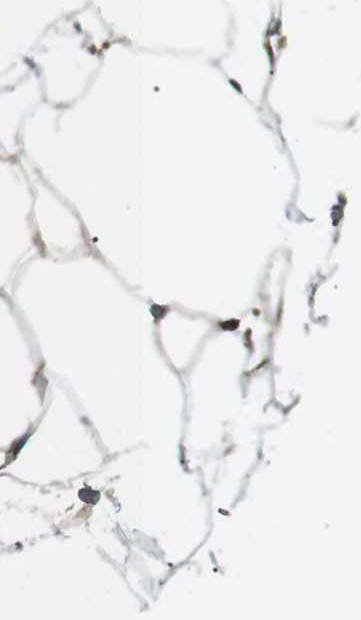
{"staining": {"intensity": "moderate", "quantity": ">75%", "location": "cytoplasmic/membranous"}, "tissue": "adipose tissue", "cell_type": "Adipocytes", "image_type": "normal", "snomed": [{"axis": "morphology", "description": "Normal tissue, NOS"}, {"axis": "topography", "description": "Breast"}, {"axis": "topography", "description": "Soft tissue"}], "caption": "A medium amount of moderate cytoplasmic/membranous staining is appreciated in approximately >75% of adipocytes in benign adipose tissue.", "gene": "KANK2", "patient": {"sex": "female", "age": 75}}